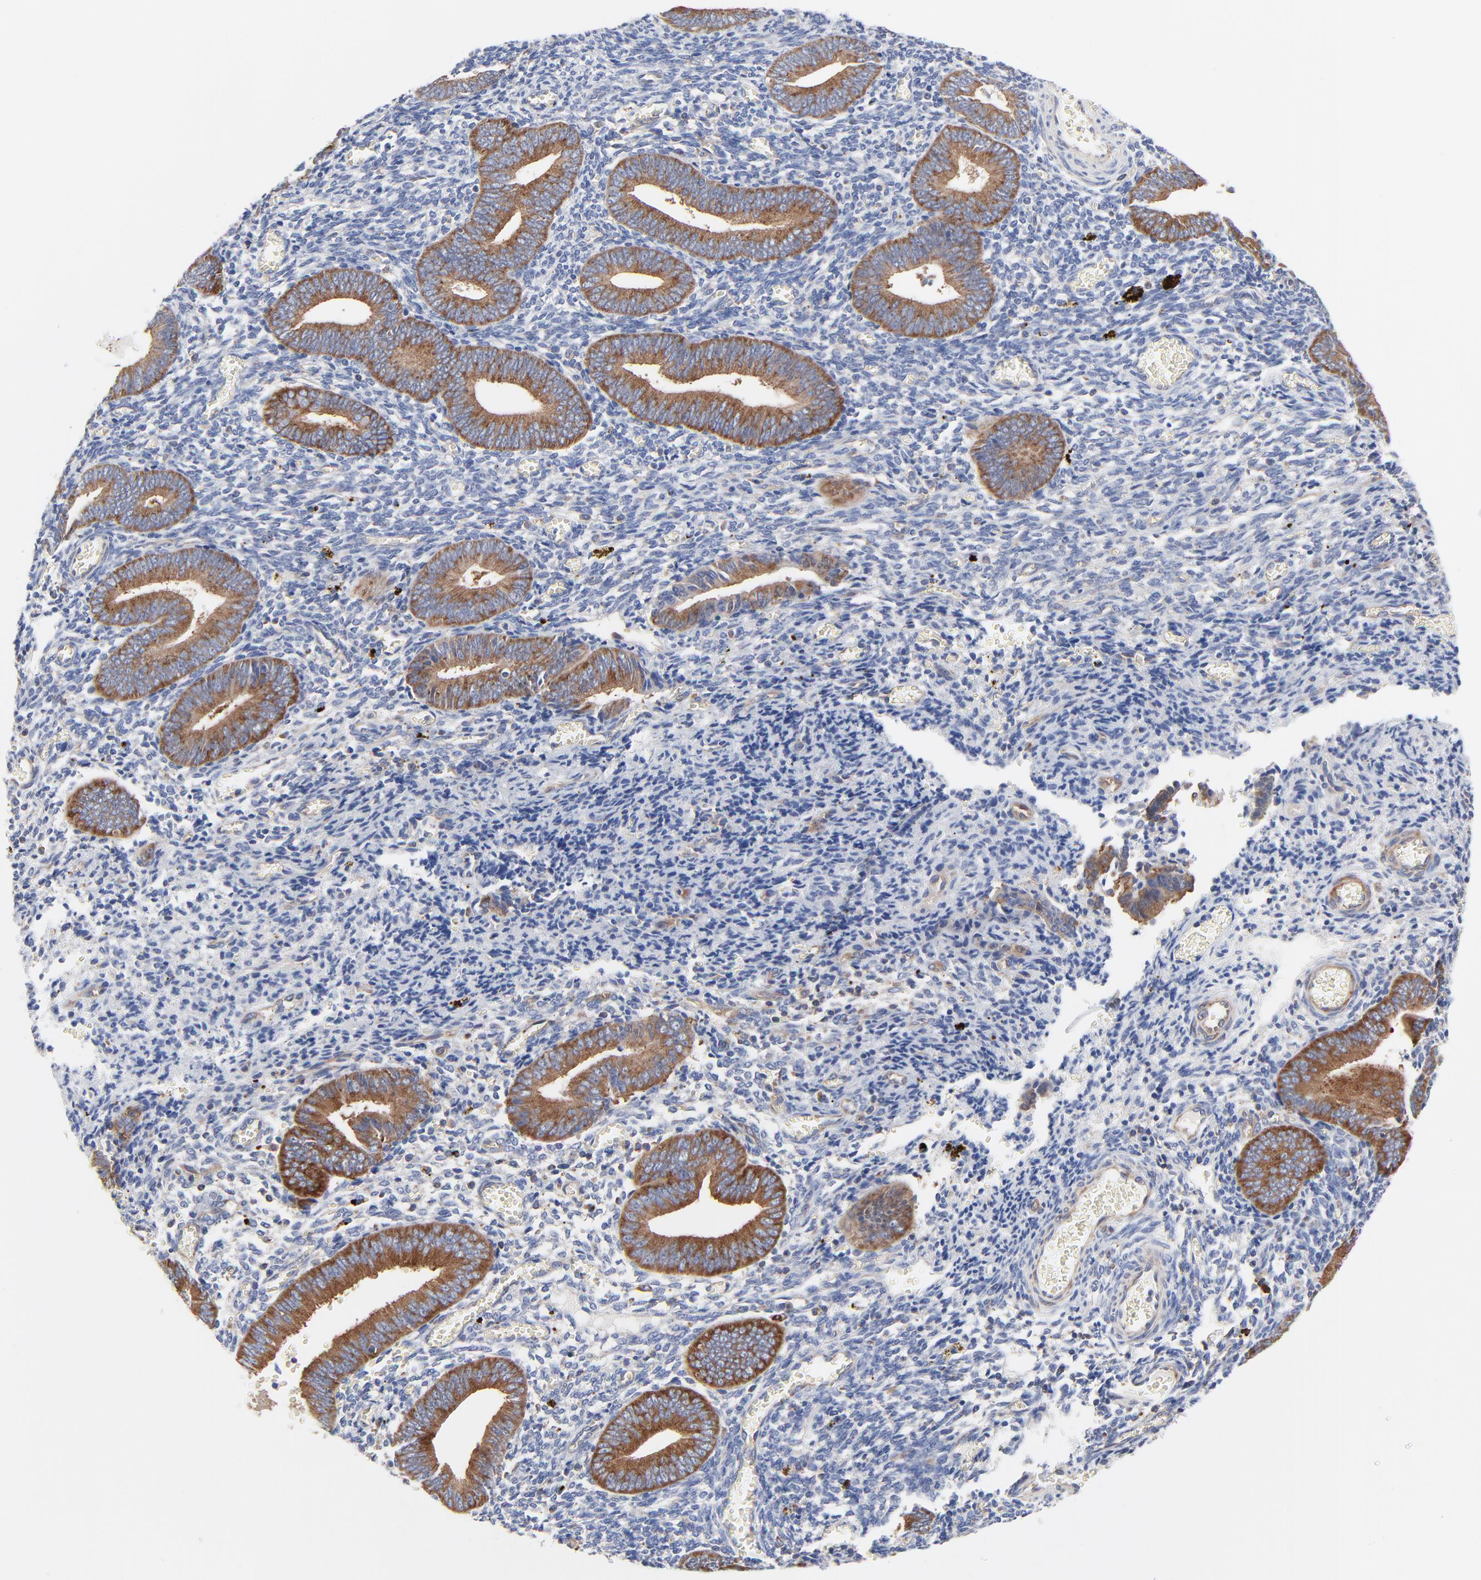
{"staining": {"intensity": "negative", "quantity": "none", "location": "none"}, "tissue": "endometrium", "cell_type": "Cells in endometrial stroma", "image_type": "normal", "snomed": [{"axis": "morphology", "description": "Normal tissue, NOS"}, {"axis": "topography", "description": "Uterus"}, {"axis": "topography", "description": "Endometrium"}], "caption": "High magnification brightfield microscopy of benign endometrium stained with DAB (3,3'-diaminobenzidine) (brown) and counterstained with hematoxylin (blue): cells in endometrial stroma show no significant staining. (DAB immunohistochemistry (IHC) with hematoxylin counter stain).", "gene": "CD2AP", "patient": {"sex": "female", "age": 33}}